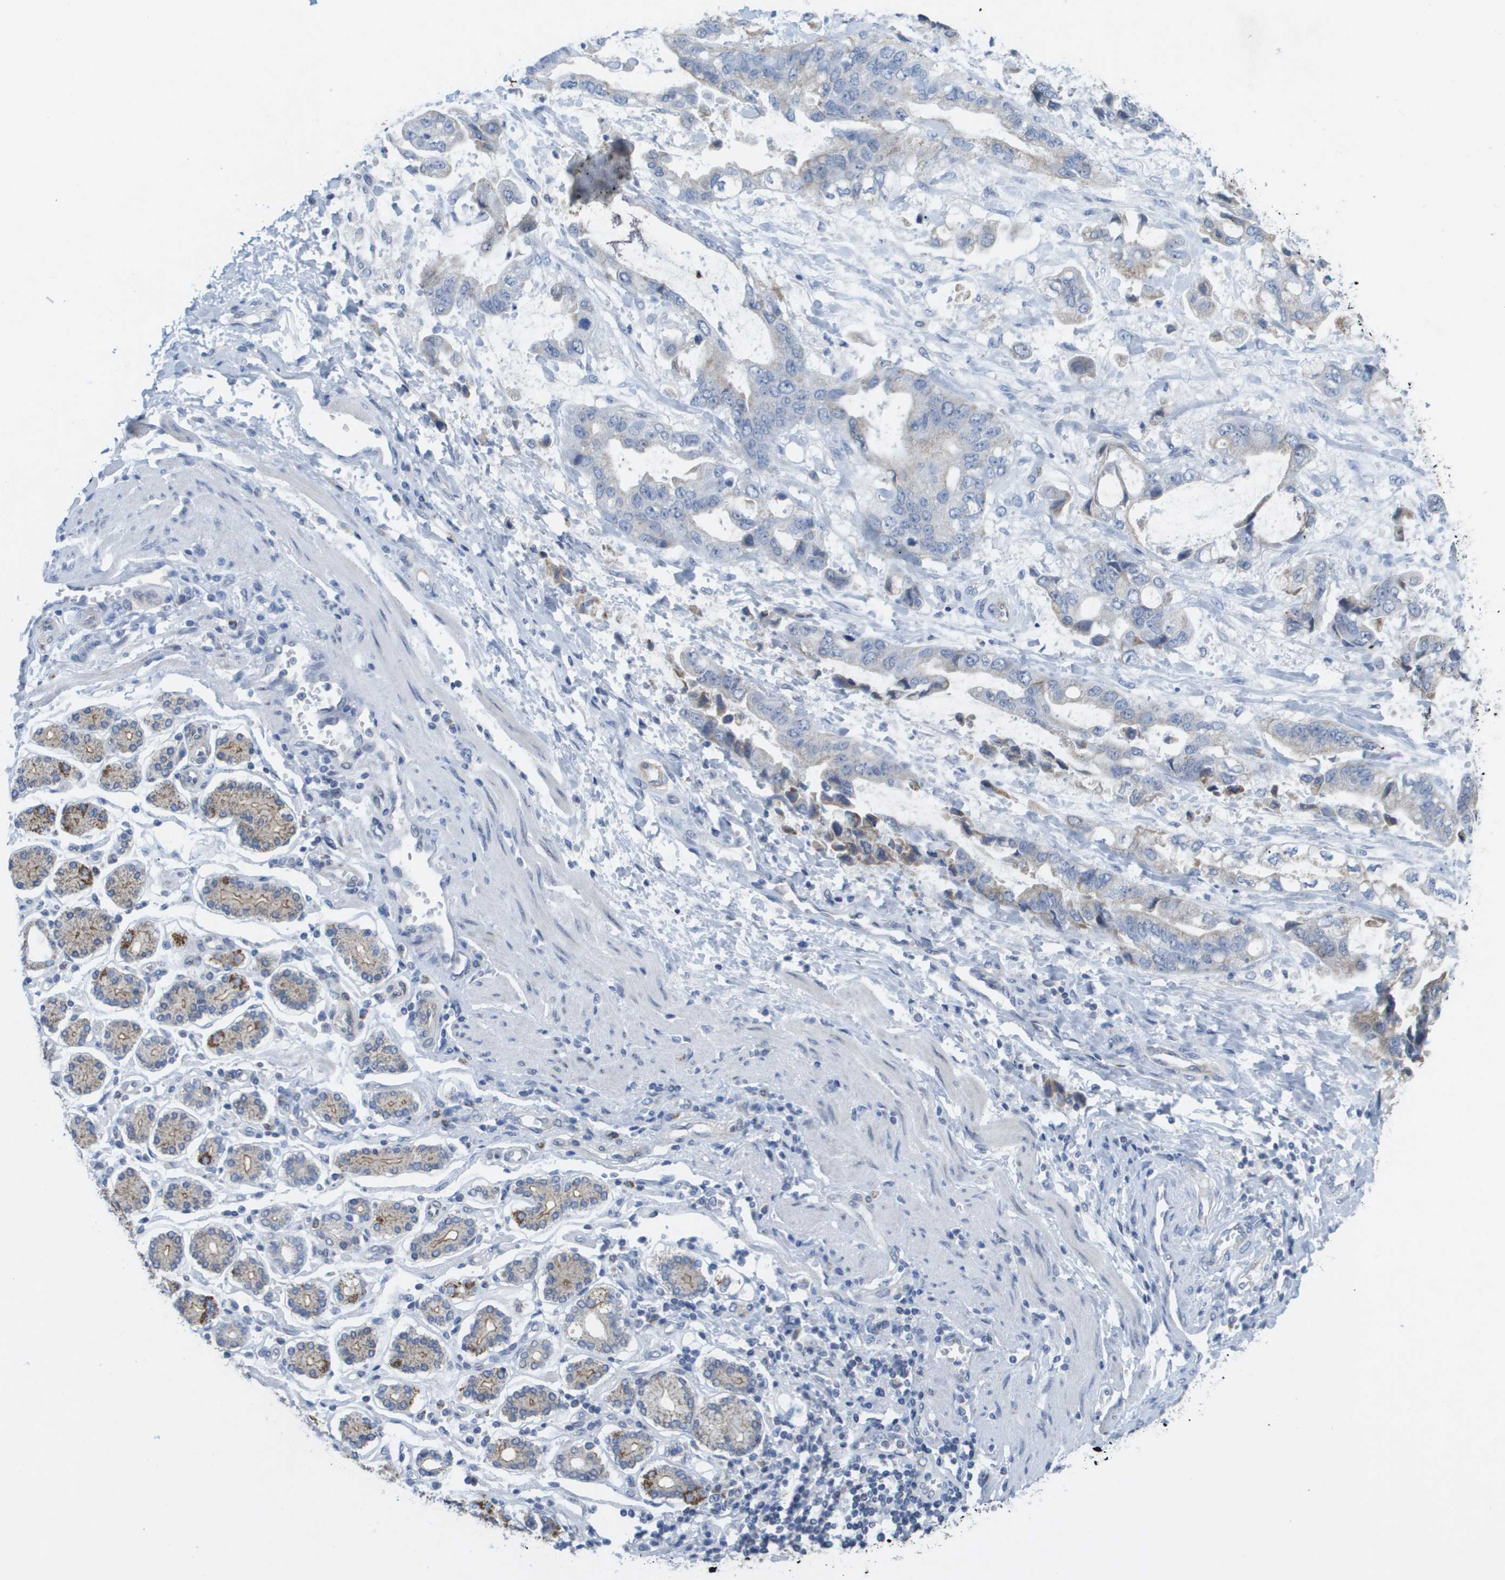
{"staining": {"intensity": "moderate", "quantity": "<25%", "location": "cytoplasmic/membranous"}, "tissue": "stomach cancer", "cell_type": "Tumor cells", "image_type": "cancer", "snomed": [{"axis": "morphology", "description": "Normal tissue, NOS"}, {"axis": "morphology", "description": "Adenocarcinoma, NOS"}, {"axis": "topography", "description": "Stomach"}], "caption": "Human stomach cancer (adenocarcinoma) stained for a protein (brown) reveals moderate cytoplasmic/membranous positive expression in about <25% of tumor cells.", "gene": "TMEM223", "patient": {"sex": "male", "age": 62}}